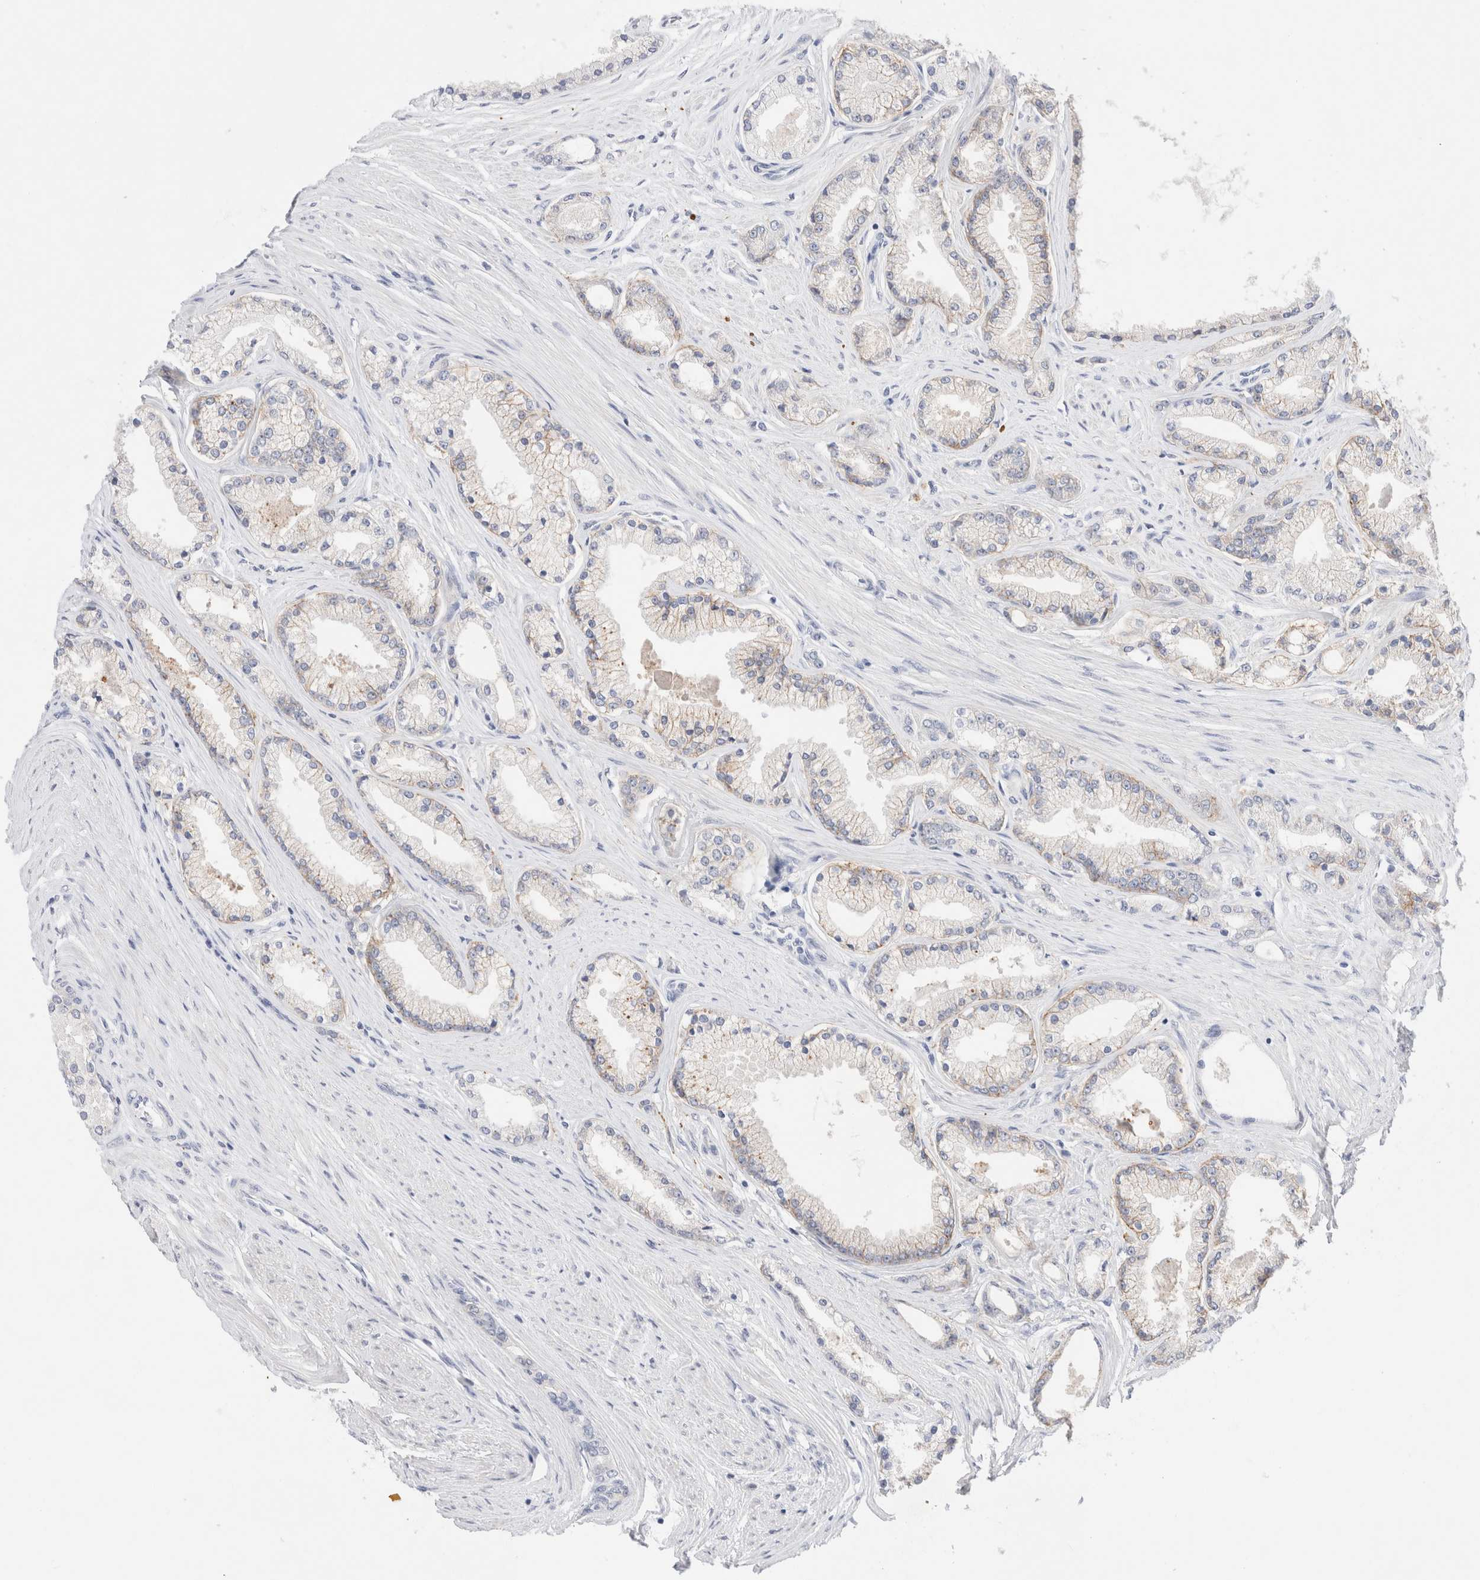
{"staining": {"intensity": "weak", "quantity": "<25%", "location": "cytoplasmic/membranous"}, "tissue": "prostate cancer", "cell_type": "Tumor cells", "image_type": "cancer", "snomed": [{"axis": "morphology", "description": "Adenocarcinoma, High grade"}, {"axis": "topography", "description": "Prostate"}], "caption": "Prostate adenocarcinoma (high-grade) stained for a protein using IHC shows no positivity tumor cells.", "gene": "EPCAM", "patient": {"sex": "male", "age": 71}}